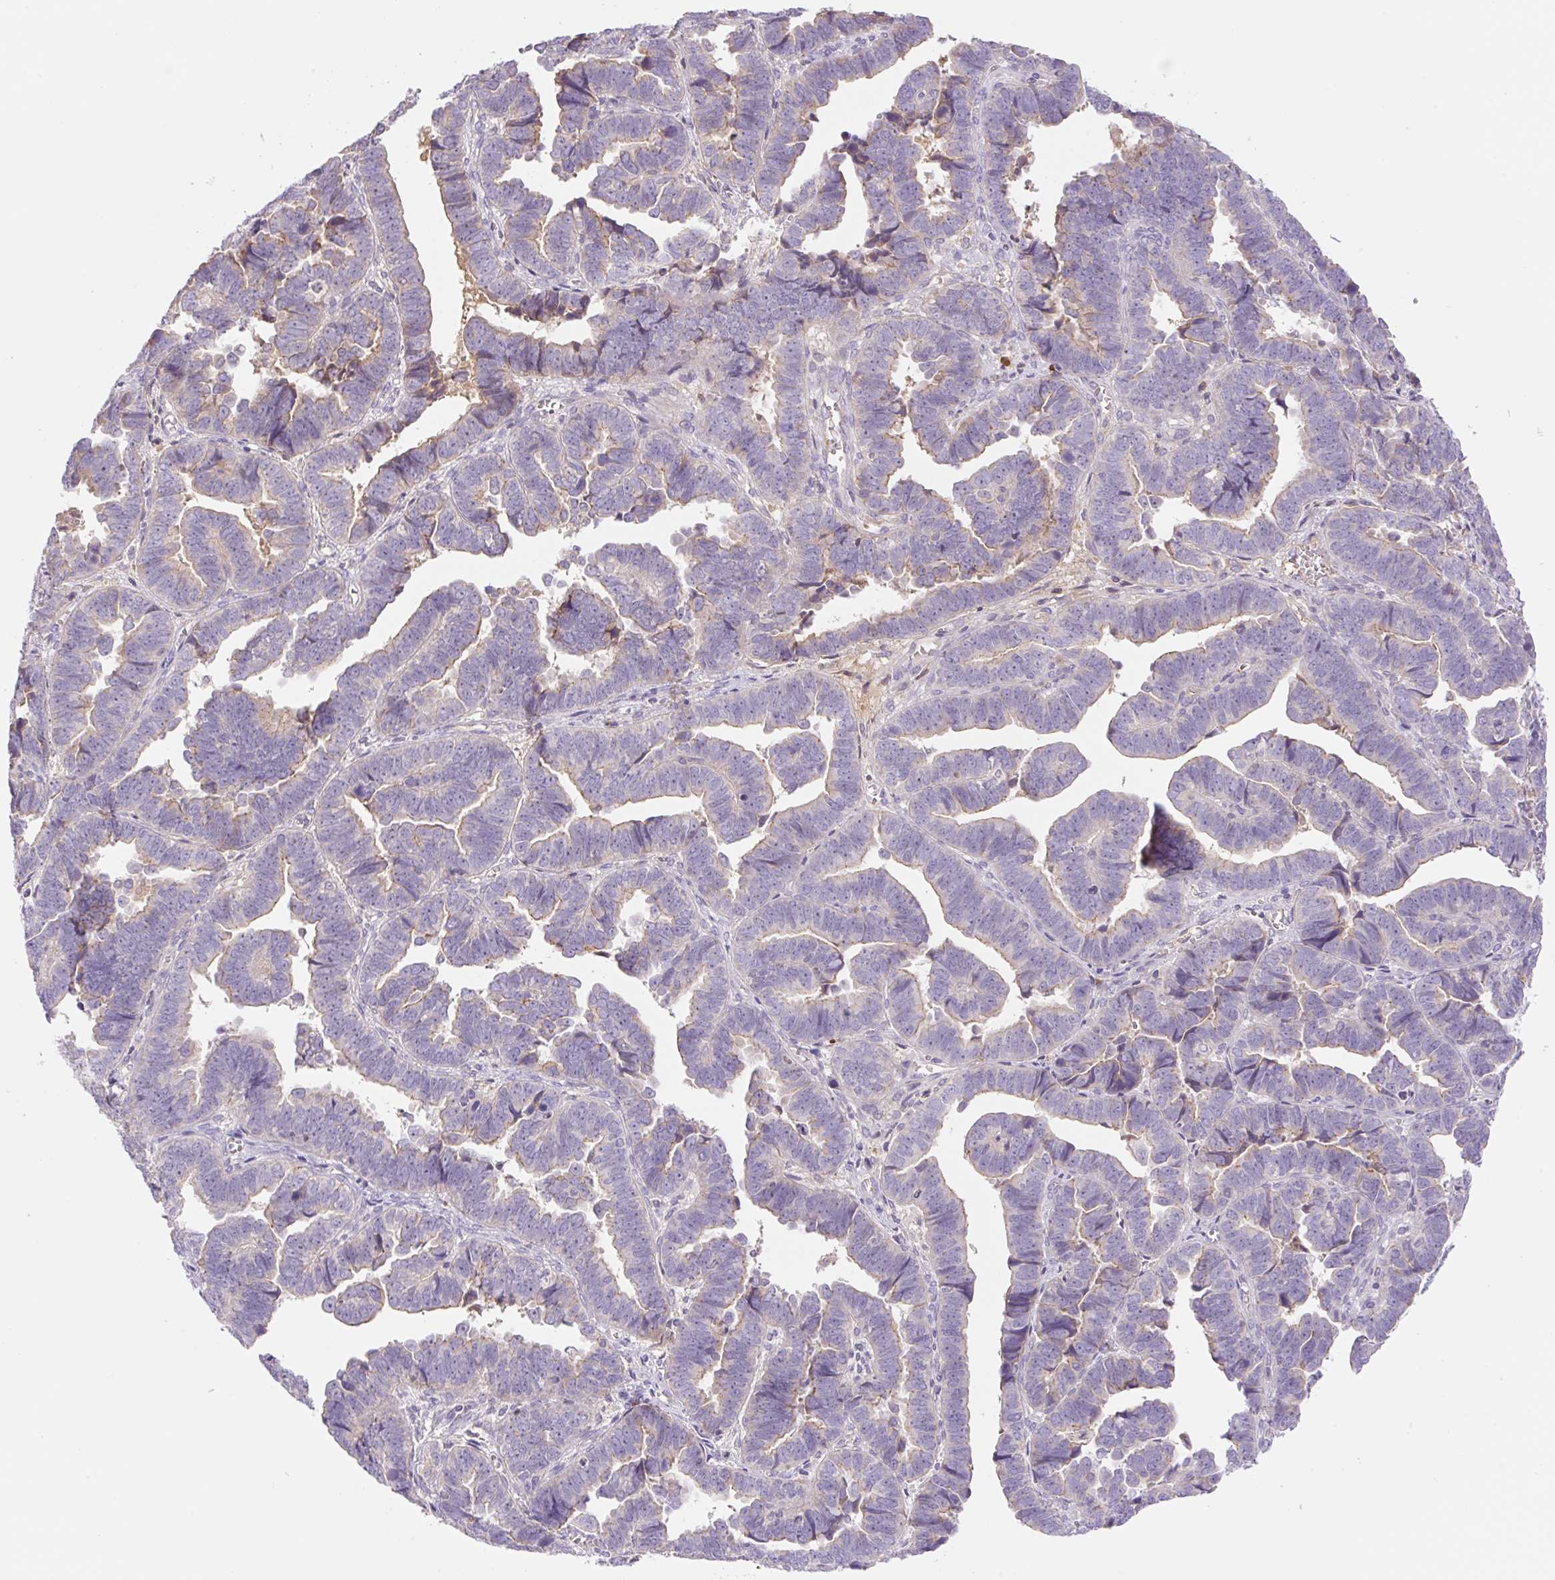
{"staining": {"intensity": "negative", "quantity": "none", "location": "none"}, "tissue": "endometrial cancer", "cell_type": "Tumor cells", "image_type": "cancer", "snomed": [{"axis": "morphology", "description": "Adenocarcinoma, NOS"}, {"axis": "topography", "description": "Endometrium"}], "caption": "An immunohistochemistry histopathology image of endometrial adenocarcinoma is shown. There is no staining in tumor cells of endometrial adenocarcinoma. (DAB immunohistochemistry with hematoxylin counter stain).", "gene": "DENND5A", "patient": {"sex": "female", "age": 75}}